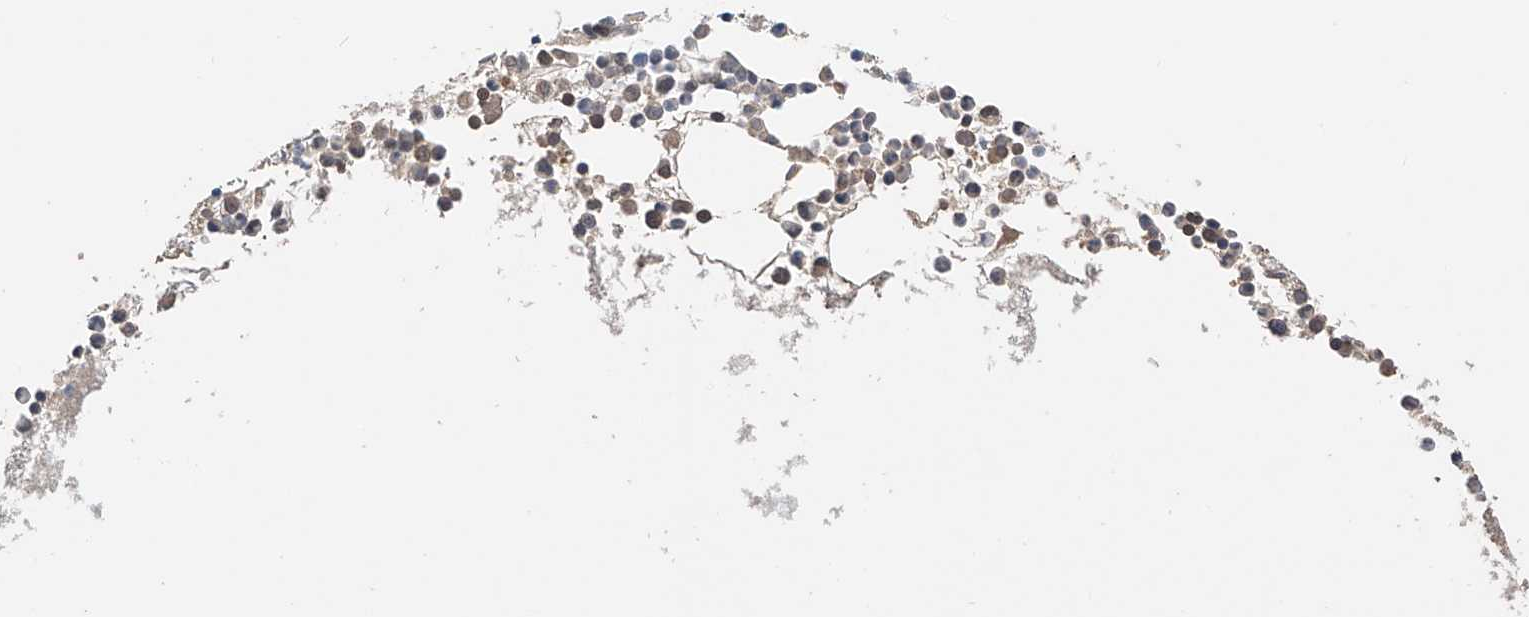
{"staining": {"intensity": "moderate", "quantity": "<25%", "location": "cytoplasmic/membranous"}, "tissue": "bone marrow", "cell_type": "Hematopoietic cells", "image_type": "normal", "snomed": [{"axis": "morphology", "description": "Normal tissue, NOS"}, {"axis": "topography", "description": "Bone marrow"}], "caption": "A high-resolution micrograph shows immunohistochemistry (IHC) staining of unremarkable bone marrow, which exhibits moderate cytoplasmic/membranous staining in approximately <25% of hematopoietic cells. The staining was performed using DAB, with brown indicating positive protein expression. Nuclei are stained blue with hematoxylin.", "gene": "ZFHX2", "patient": {"sex": "female", "age": 78}}